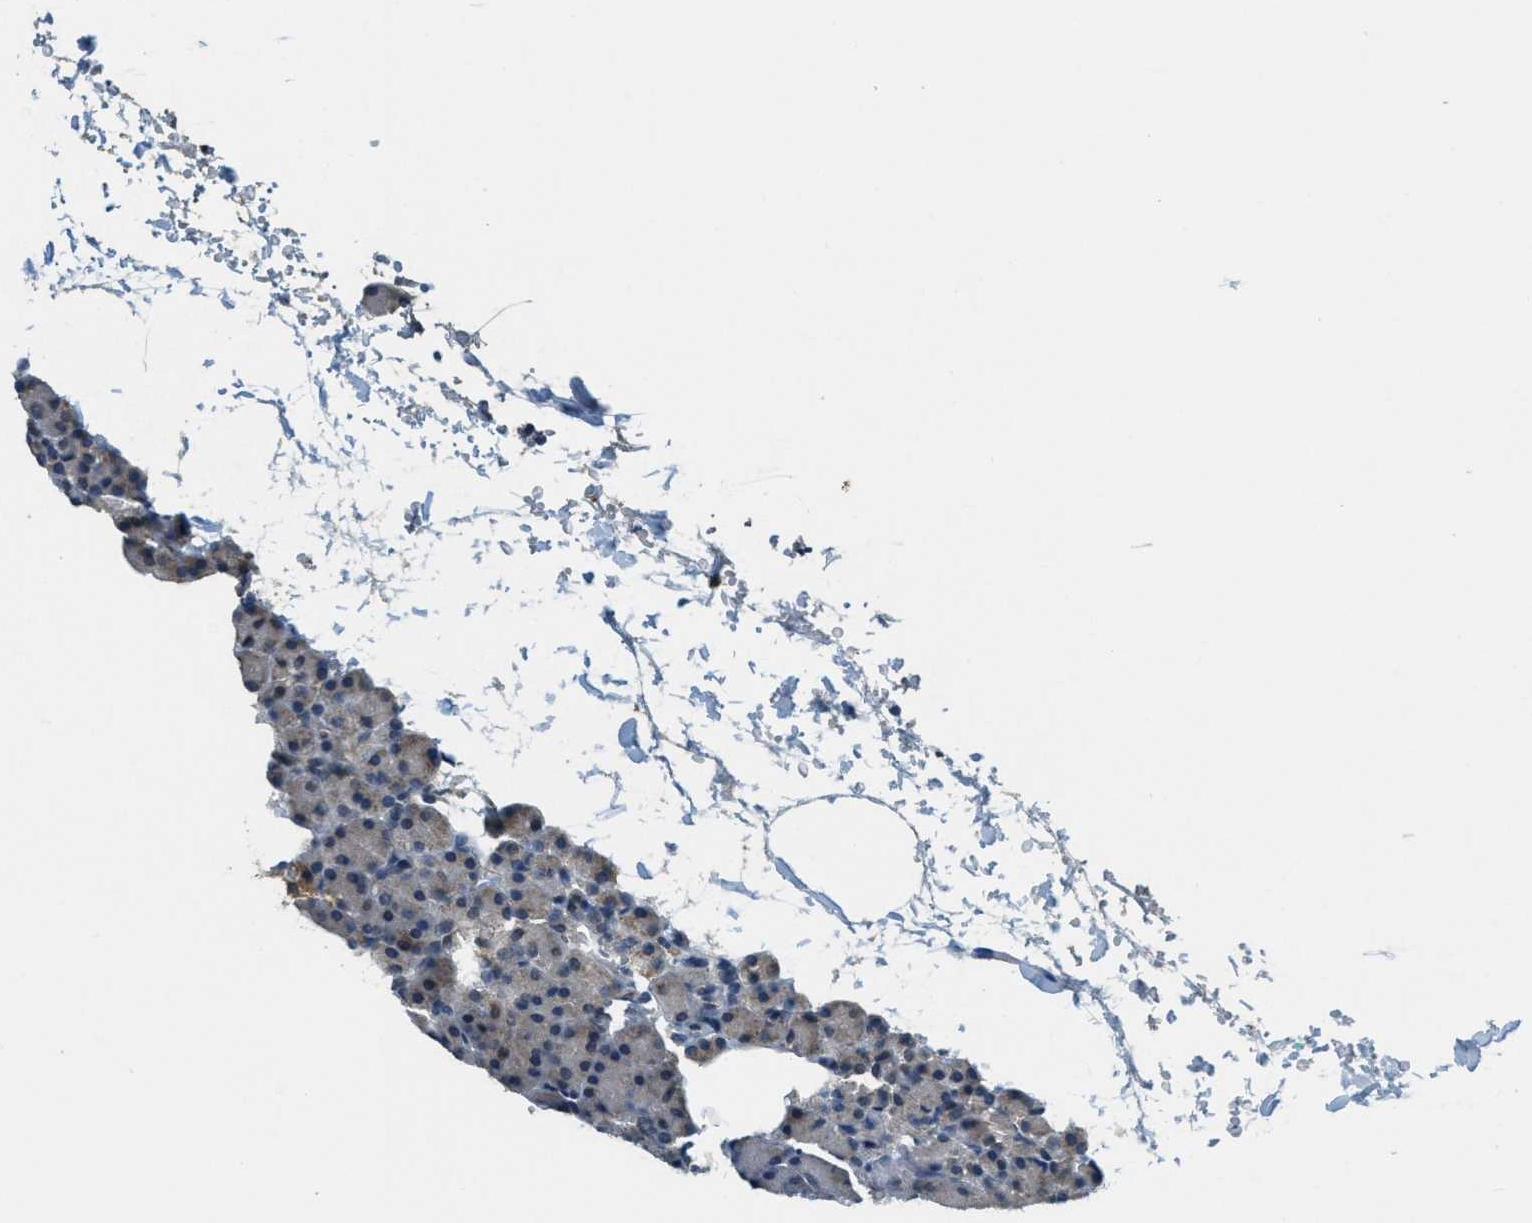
{"staining": {"intensity": "weak", "quantity": "<25%", "location": "cytoplasmic/membranous,nuclear"}, "tissue": "pancreas", "cell_type": "Exocrine glandular cells", "image_type": "normal", "snomed": [{"axis": "morphology", "description": "Normal tissue, NOS"}, {"axis": "topography", "description": "Pancreas"}], "caption": "The IHC micrograph has no significant expression in exocrine glandular cells of pancreas.", "gene": "TCF20", "patient": {"sex": "female", "age": 43}}